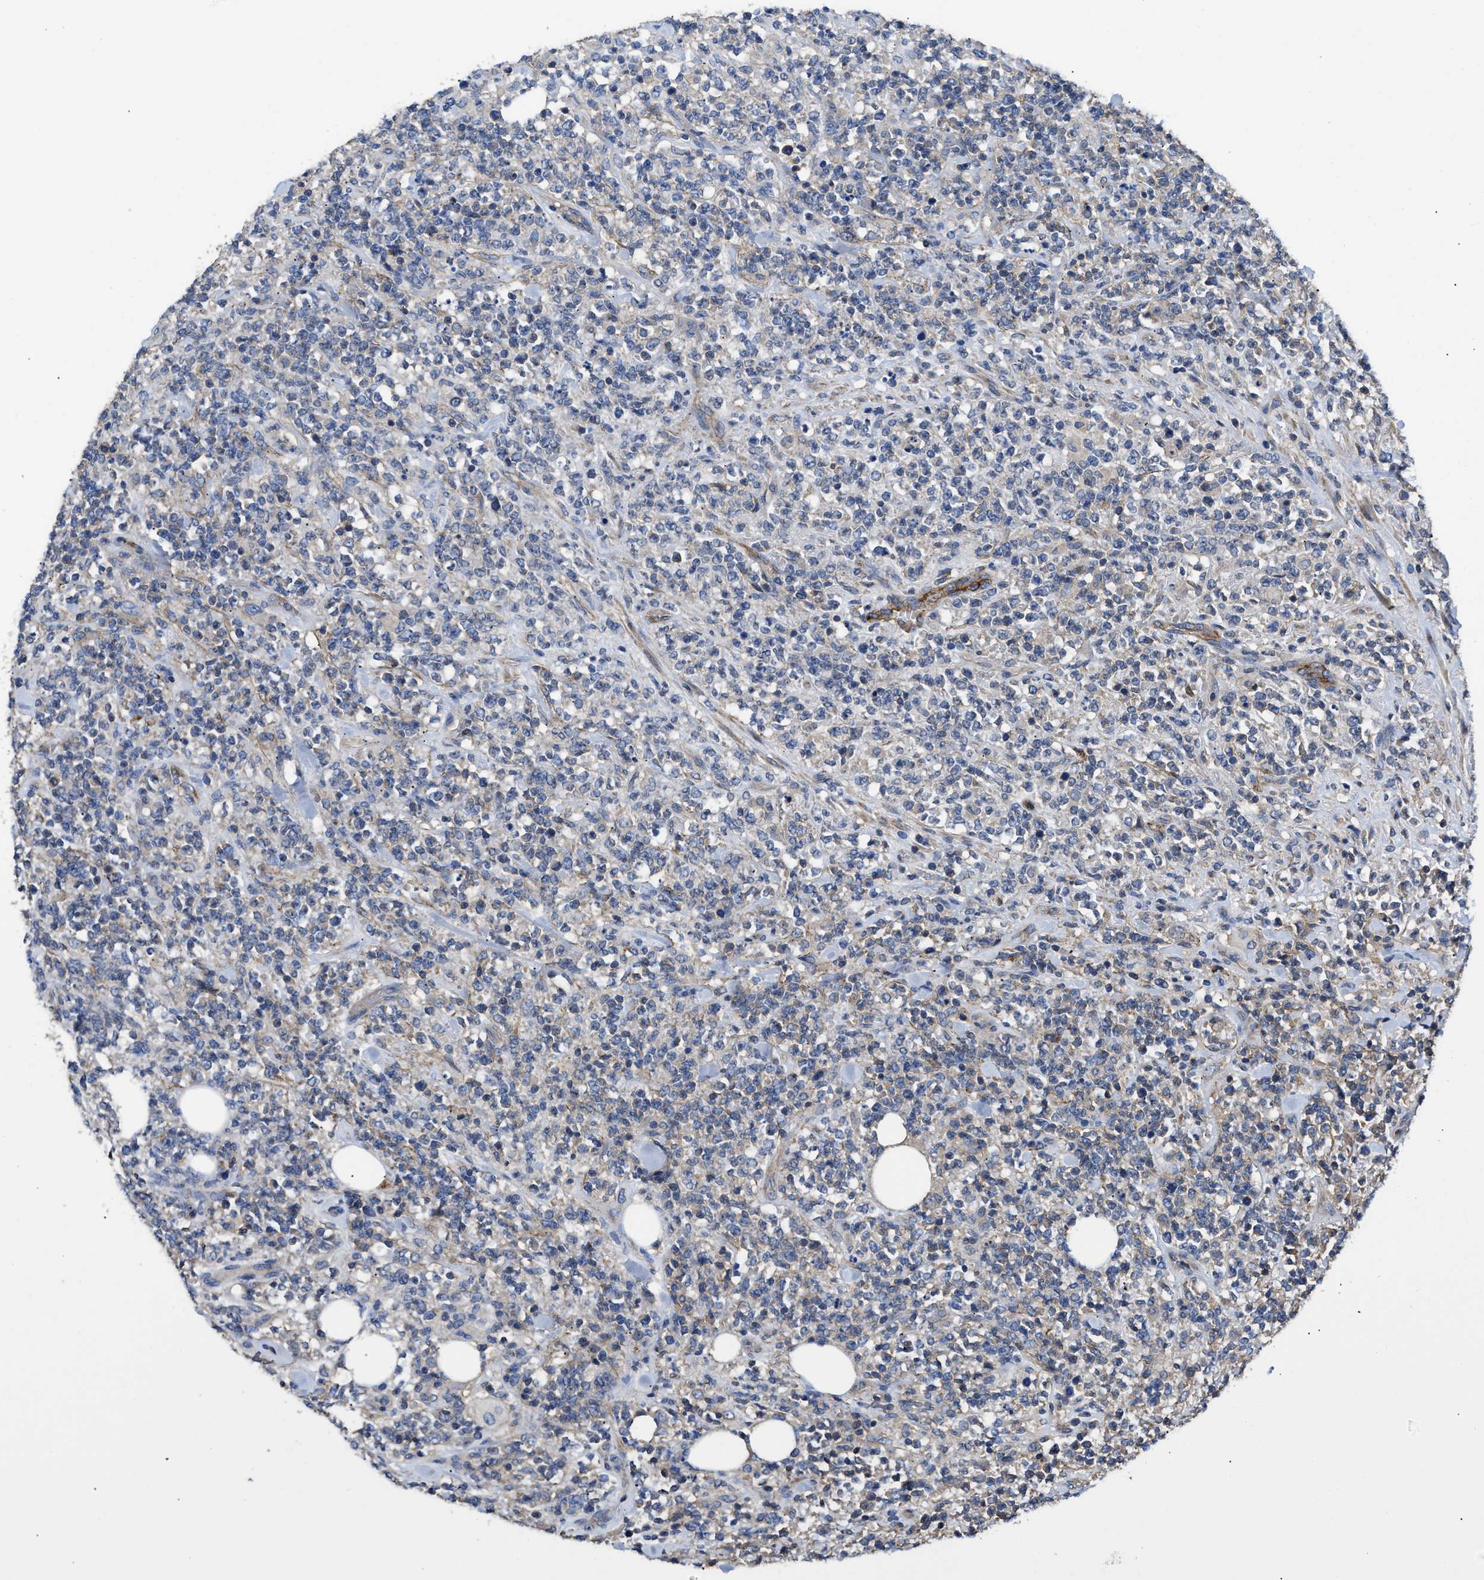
{"staining": {"intensity": "negative", "quantity": "none", "location": "none"}, "tissue": "lymphoma", "cell_type": "Tumor cells", "image_type": "cancer", "snomed": [{"axis": "morphology", "description": "Malignant lymphoma, non-Hodgkin's type, High grade"}, {"axis": "topography", "description": "Soft tissue"}], "caption": "High power microscopy photomicrograph of an immunohistochemistry (IHC) photomicrograph of high-grade malignant lymphoma, non-Hodgkin's type, revealing no significant staining in tumor cells.", "gene": "USP4", "patient": {"sex": "male", "age": 18}}